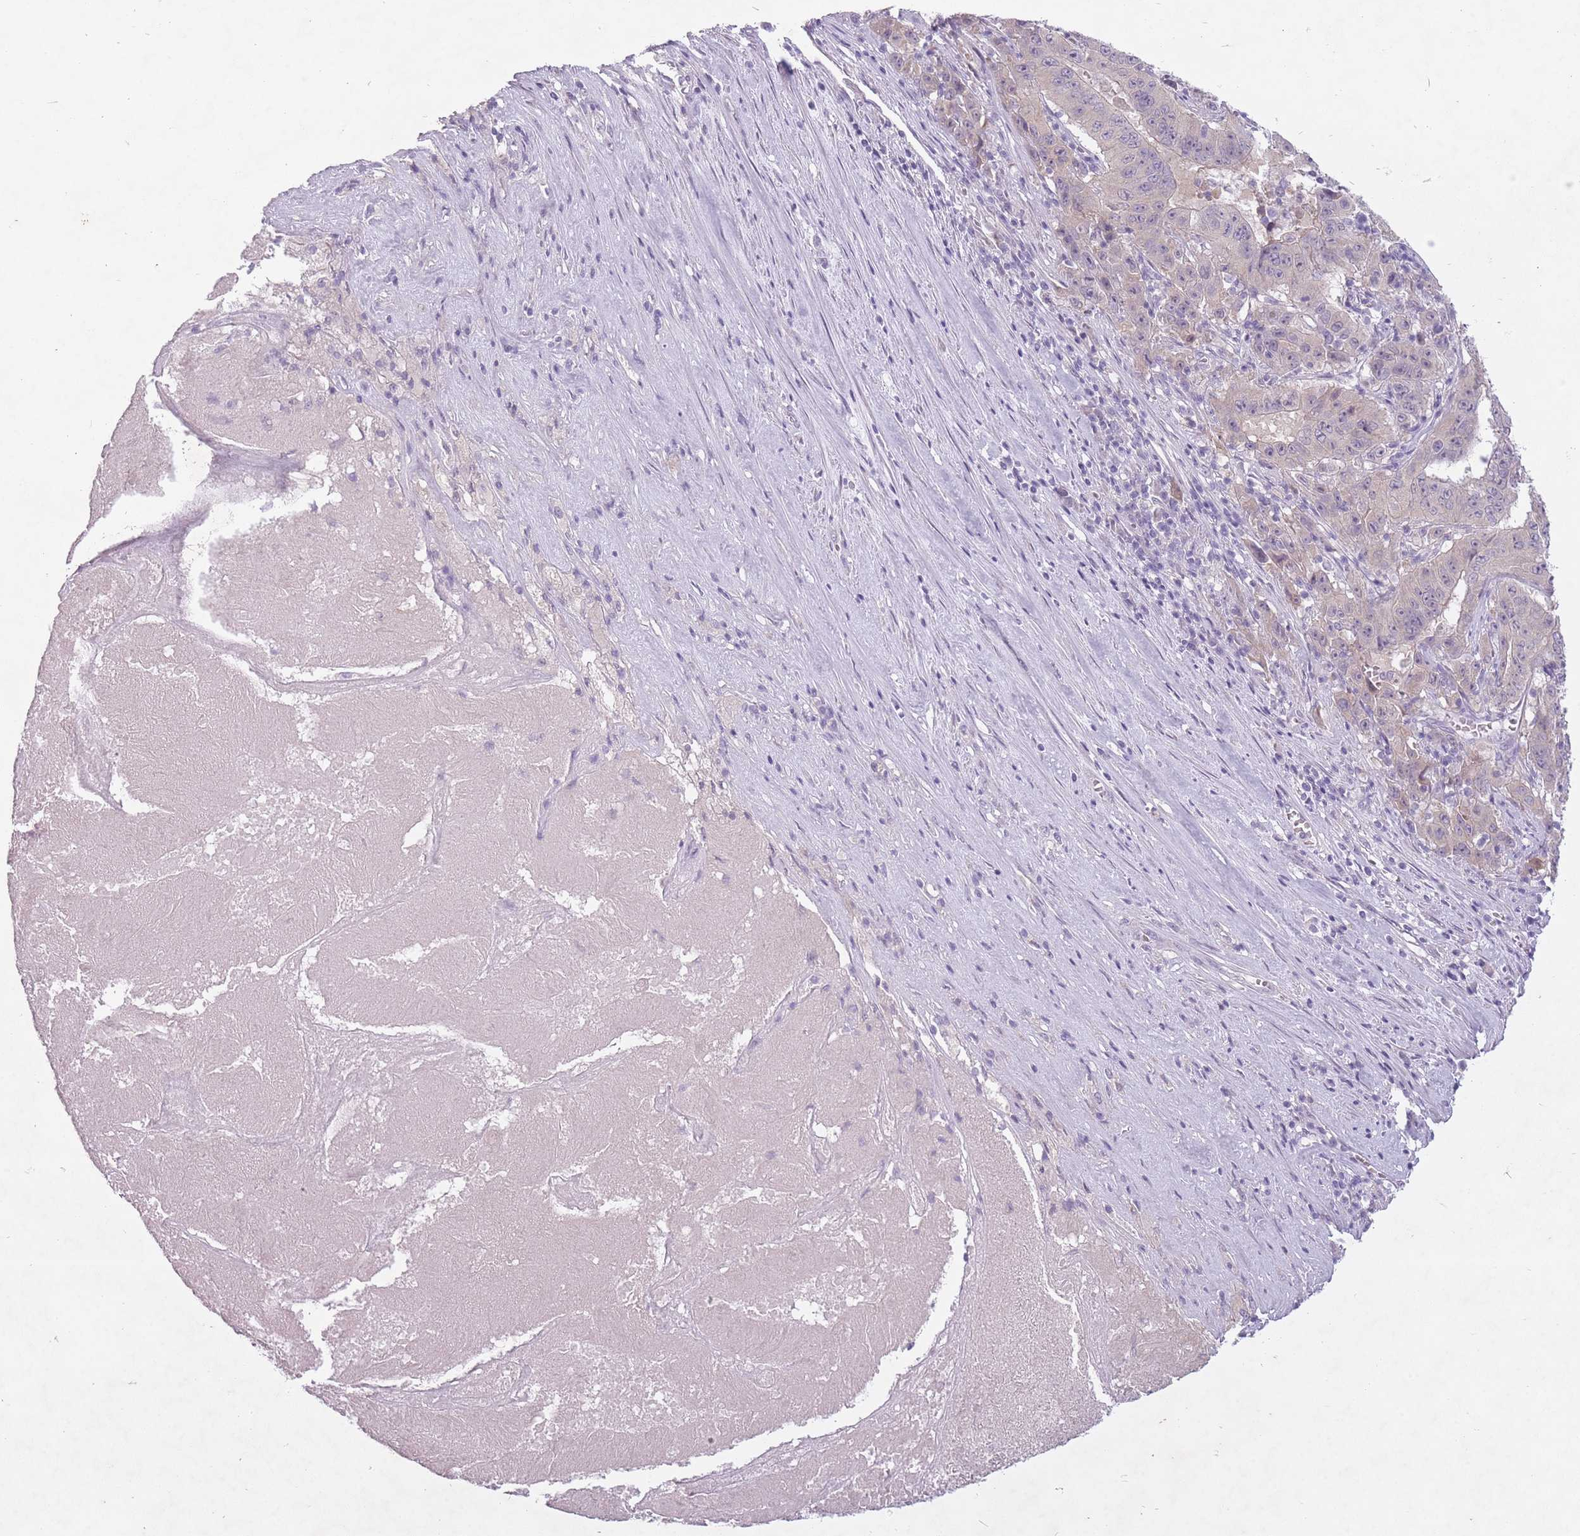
{"staining": {"intensity": "negative", "quantity": "none", "location": "none"}, "tissue": "pancreatic cancer", "cell_type": "Tumor cells", "image_type": "cancer", "snomed": [{"axis": "morphology", "description": "Adenocarcinoma, NOS"}, {"axis": "topography", "description": "Pancreas"}], "caption": "DAB immunohistochemical staining of human pancreatic adenocarcinoma exhibits no significant expression in tumor cells.", "gene": "FAM43B", "patient": {"sex": "male", "age": 63}}